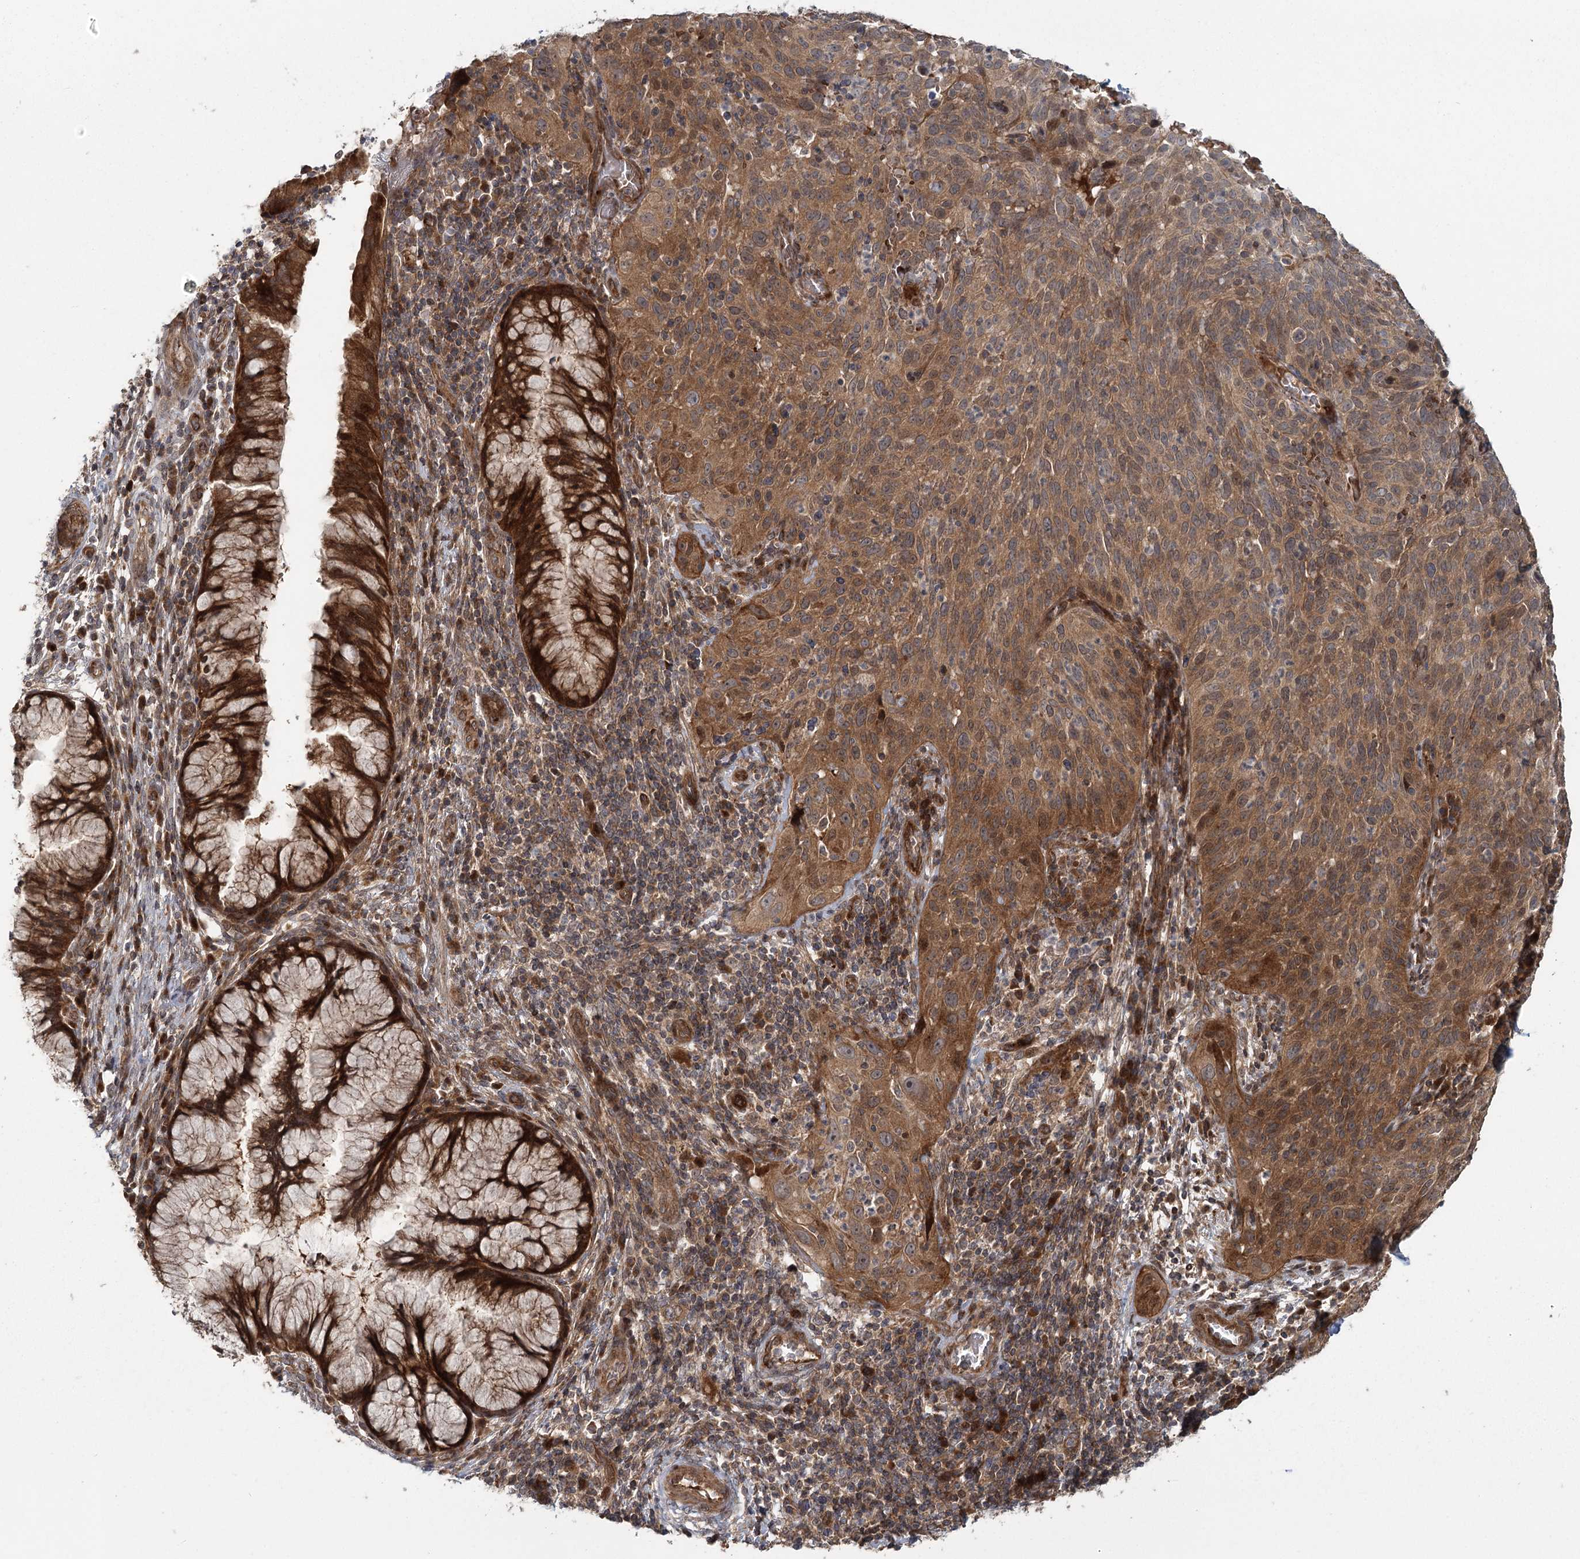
{"staining": {"intensity": "moderate", "quantity": ">75%", "location": "cytoplasmic/membranous"}, "tissue": "cervical cancer", "cell_type": "Tumor cells", "image_type": "cancer", "snomed": [{"axis": "morphology", "description": "Squamous cell carcinoma, NOS"}, {"axis": "topography", "description": "Cervix"}], "caption": "Tumor cells demonstrate medium levels of moderate cytoplasmic/membranous positivity in about >75% of cells in squamous cell carcinoma (cervical).", "gene": "RAPGEF6", "patient": {"sex": "female", "age": 31}}